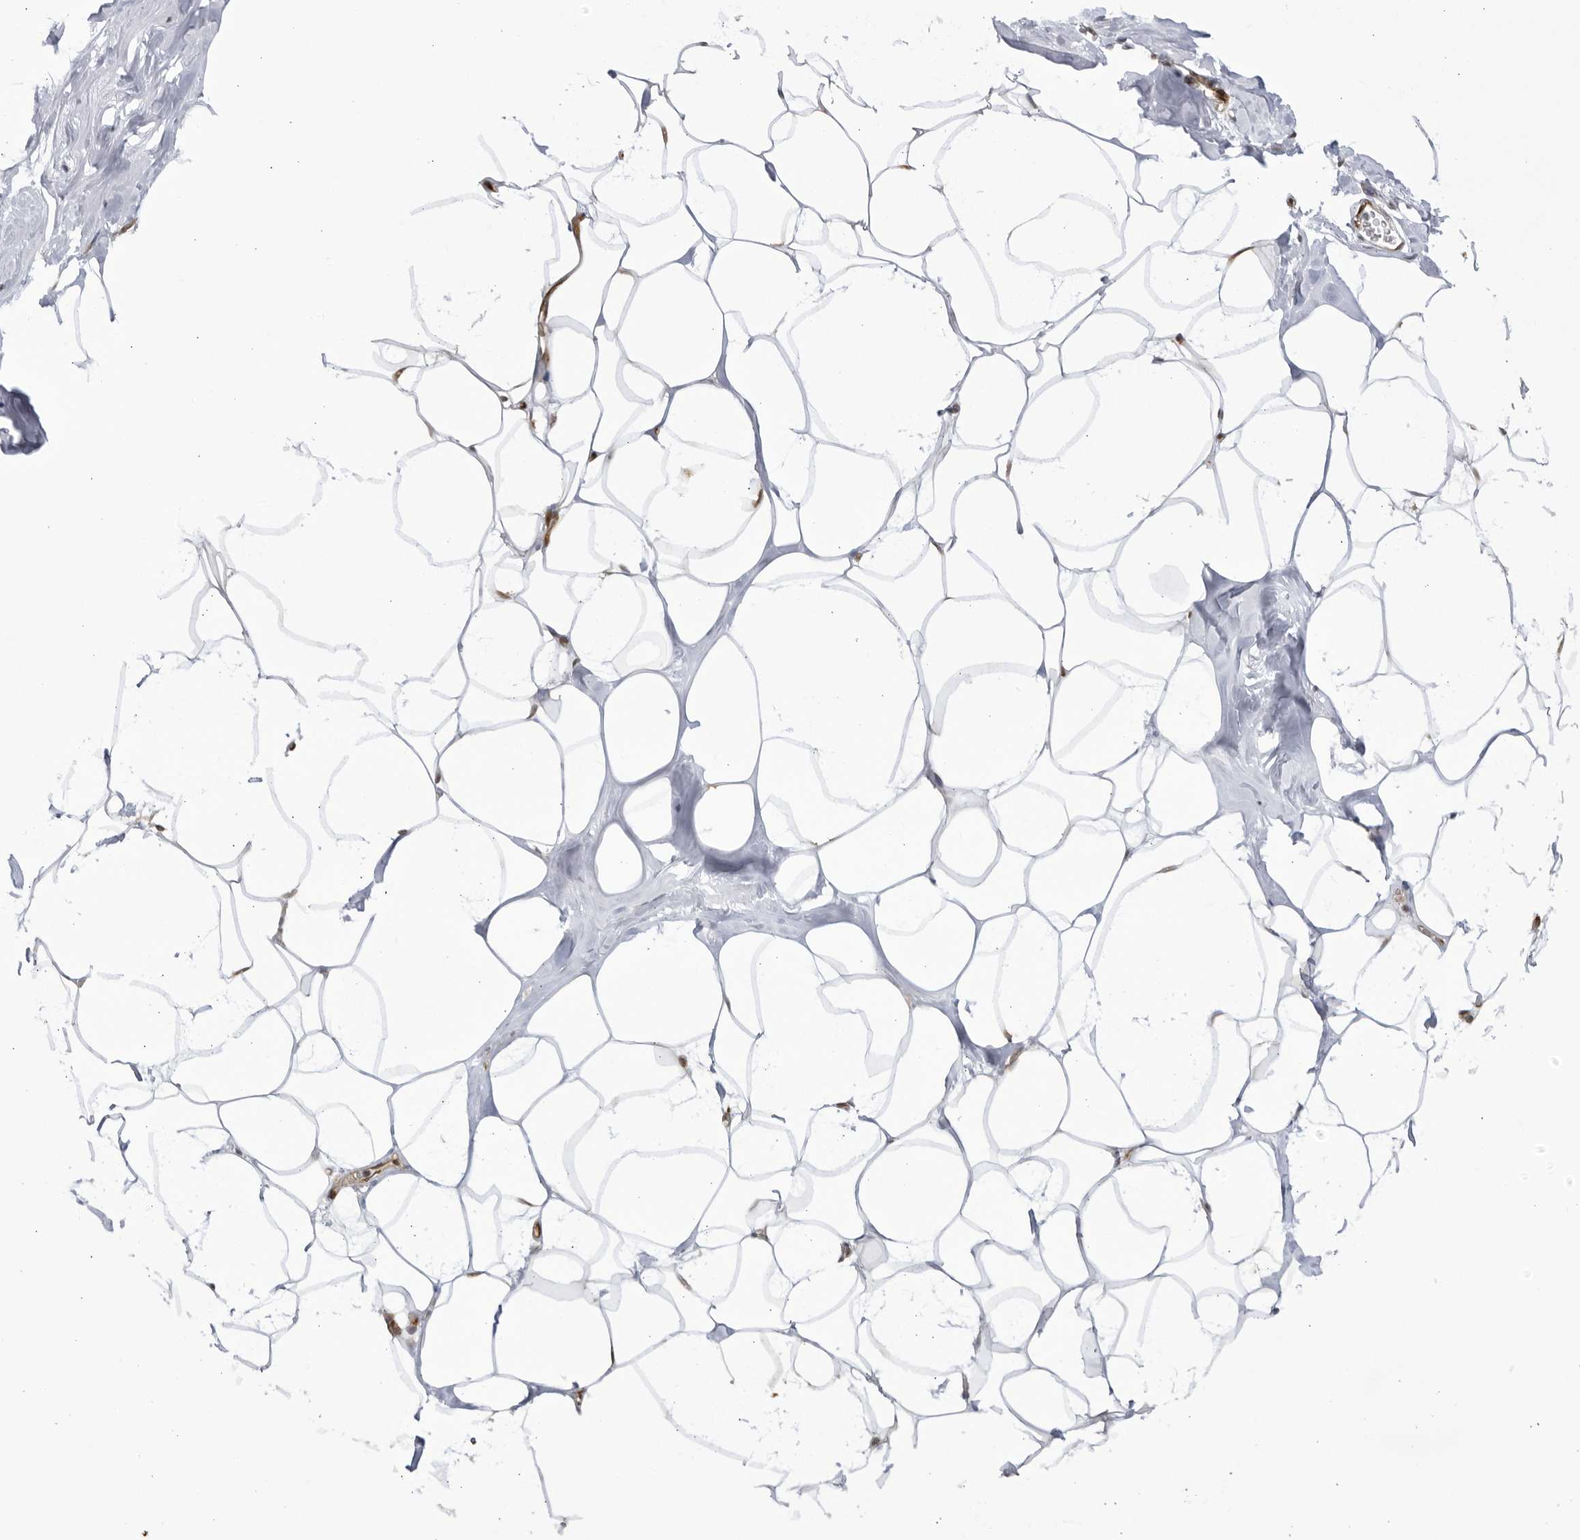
{"staining": {"intensity": "moderate", "quantity": "25%-75%", "location": "cytoplasmic/membranous"}, "tissue": "adipose tissue", "cell_type": "Adipocytes", "image_type": "normal", "snomed": [{"axis": "morphology", "description": "Normal tissue, NOS"}, {"axis": "morphology", "description": "Fibrosis, NOS"}, {"axis": "topography", "description": "Breast"}, {"axis": "topography", "description": "Adipose tissue"}], "caption": "Immunohistochemical staining of benign adipose tissue shows 25%-75% levels of moderate cytoplasmic/membranous protein staining in about 25%-75% of adipocytes. The staining is performed using DAB brown chromogen to label protein expression. The nuclei are counter-stained blue using hematoxylin.", "gene": "CNBD1", "patient": {"sex": "female", "age": 39}}